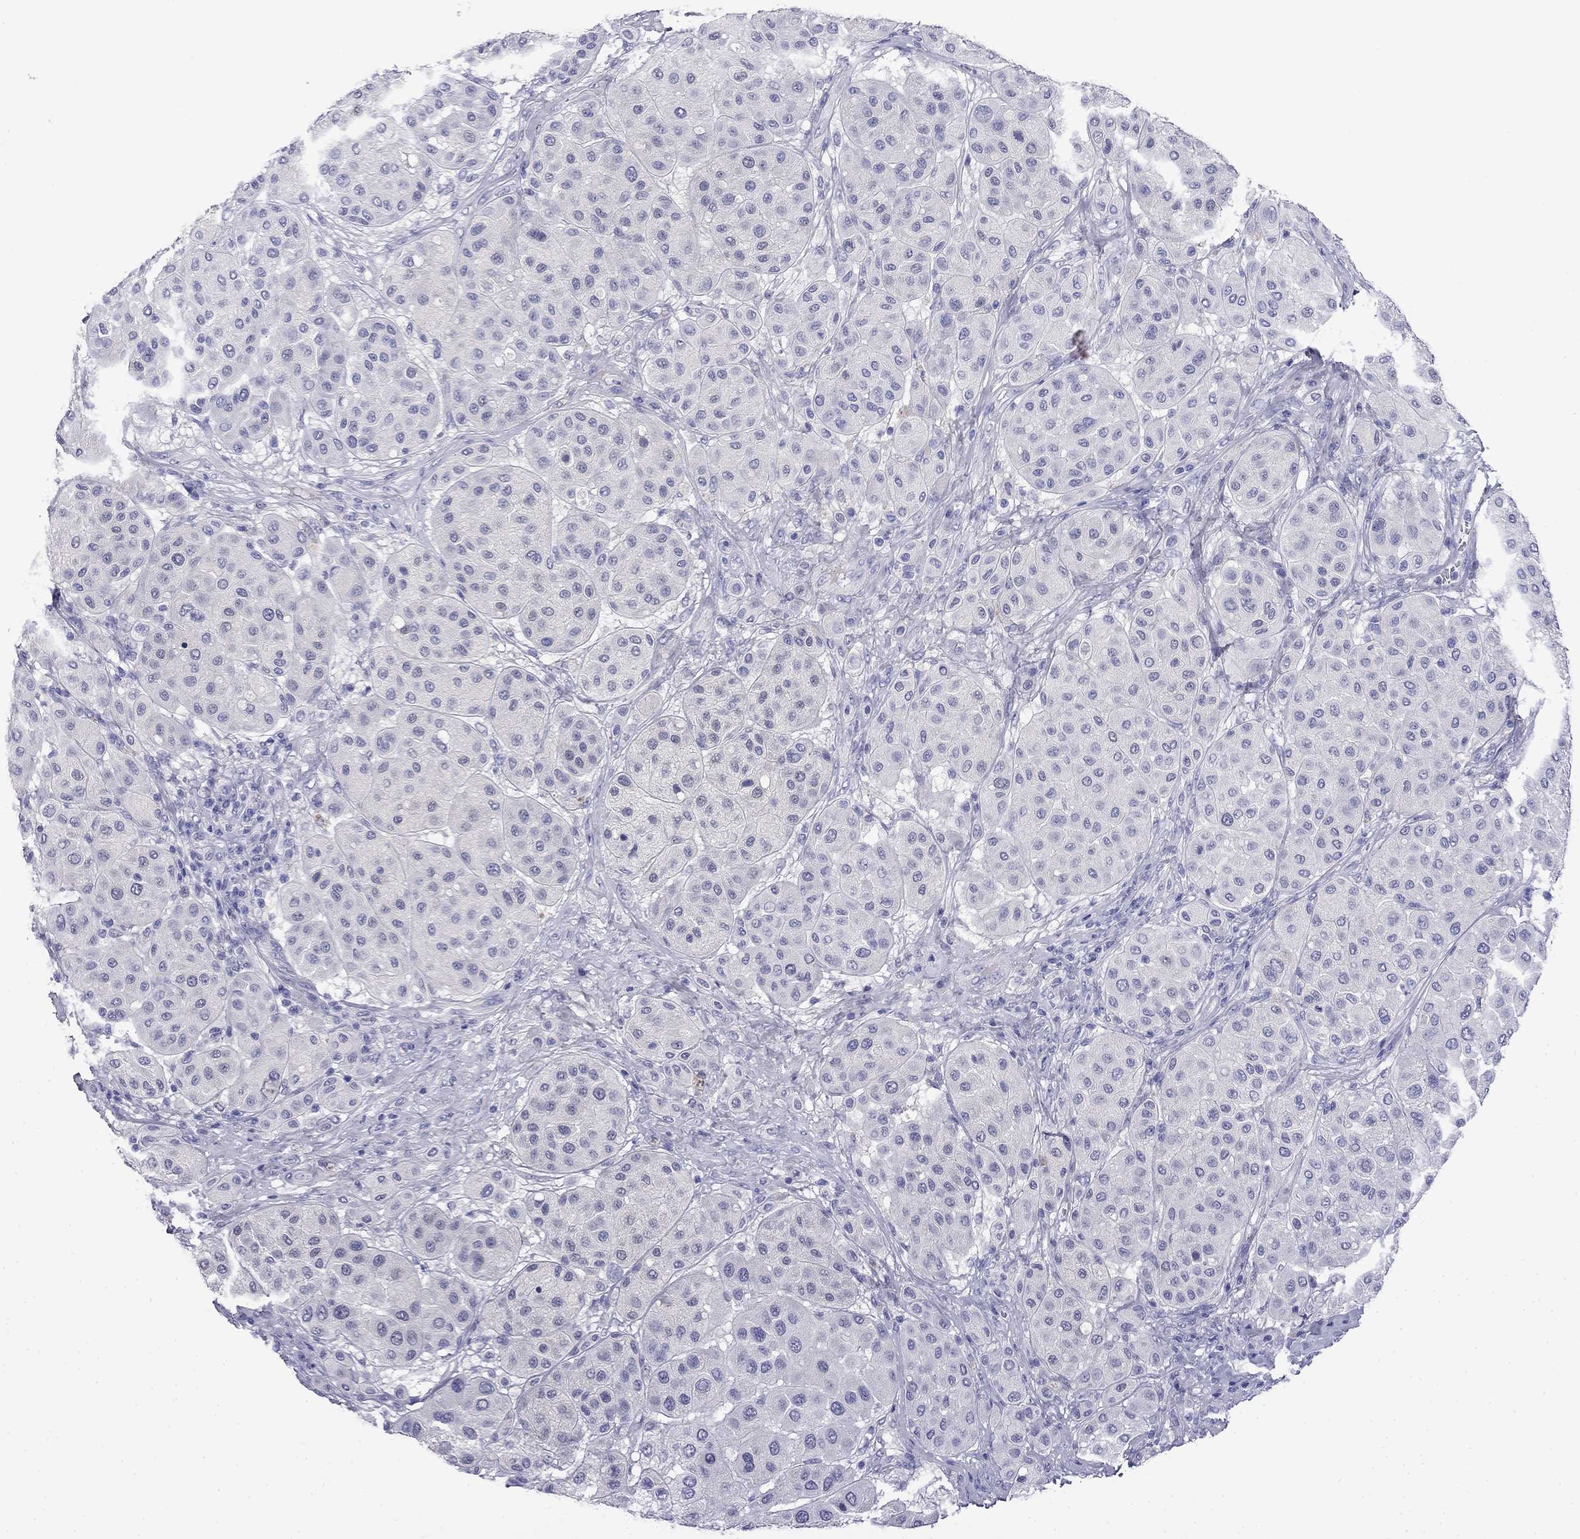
{"staining": {"intensity": "negative", "quantity": "none", "location": "none"}, "tissue": "melanoma", "cell_type": "Tumor cells", "image_type": "cancer", "snomed": [{"axis": "morphology", "description": "Malignant melanoma, Metastatic site"}, {"axis": "topography", "description": "Smooth muscle"}], "caption": "Tumor cells show no significant positivity in malignant melanoma (metastatic site).", "gene": "MYO15A", "patient": {"sex": "male", "age": 41}}